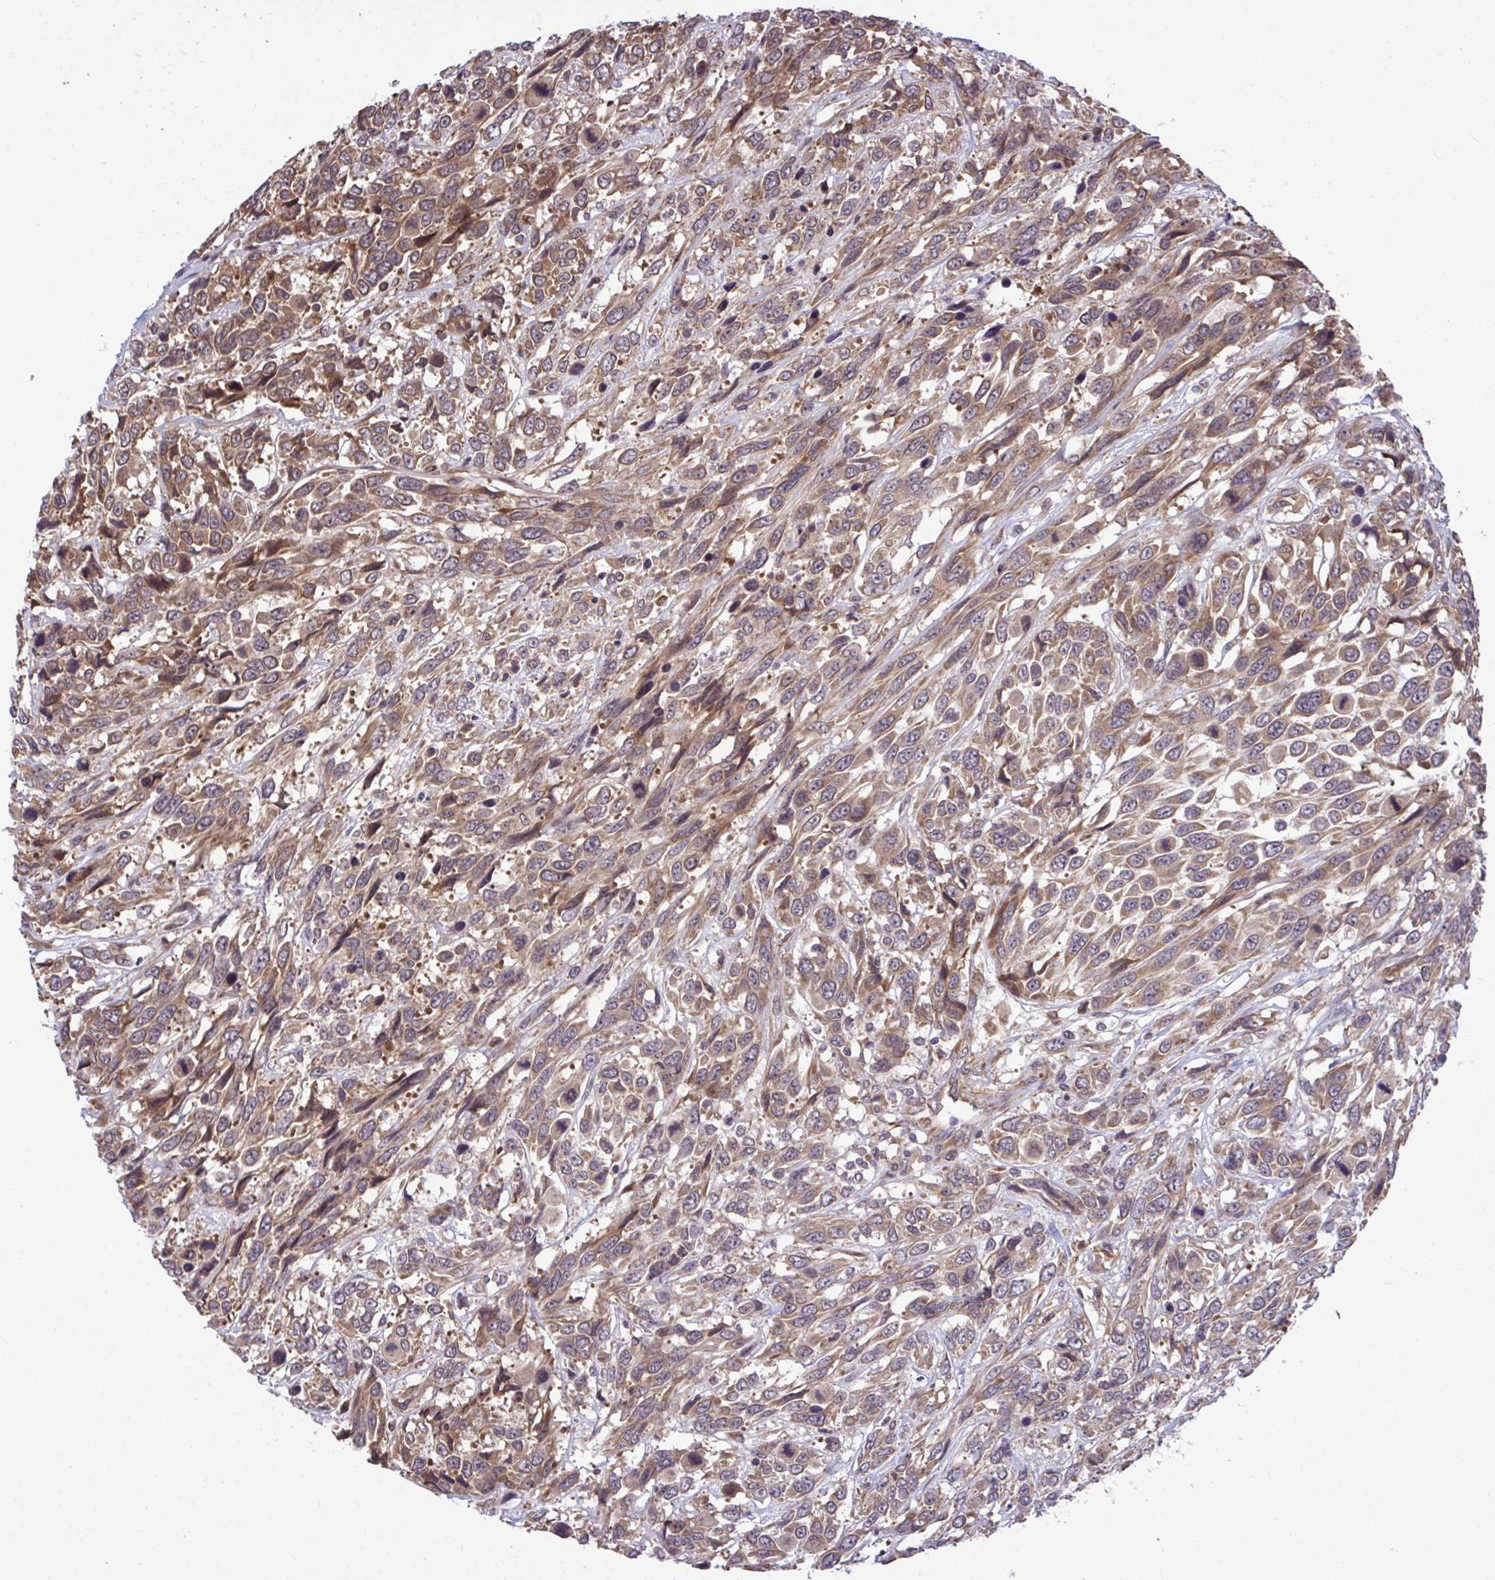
{"staining": {"intensity": "moderate", "quantity": ">75%", "location": "cytoplasmic/membranous"}, "tissue": "urothelial cancer", "cell_type": "Tumor cells", "image_type": "cancer", "snomed": [{"axis": "morphology", "description": "Urothelial carcinoma, High grade"}, {"axis": "topography", "description": "Urinary bladder"}], "caption": "Brown immunohistochemical staining in urothelial cancer demonstrates moderate cytoplasmic/membranous expression in about >75% of tumor cells. The protein of interest is stained brown, and the nuclei are stained in blue (DAB (3,3'-diaminobenzidine) IHC with brightfield microscopy, high magnification).", "gene": "RPS15", "patient": {"sex": "female", "age": 70}}